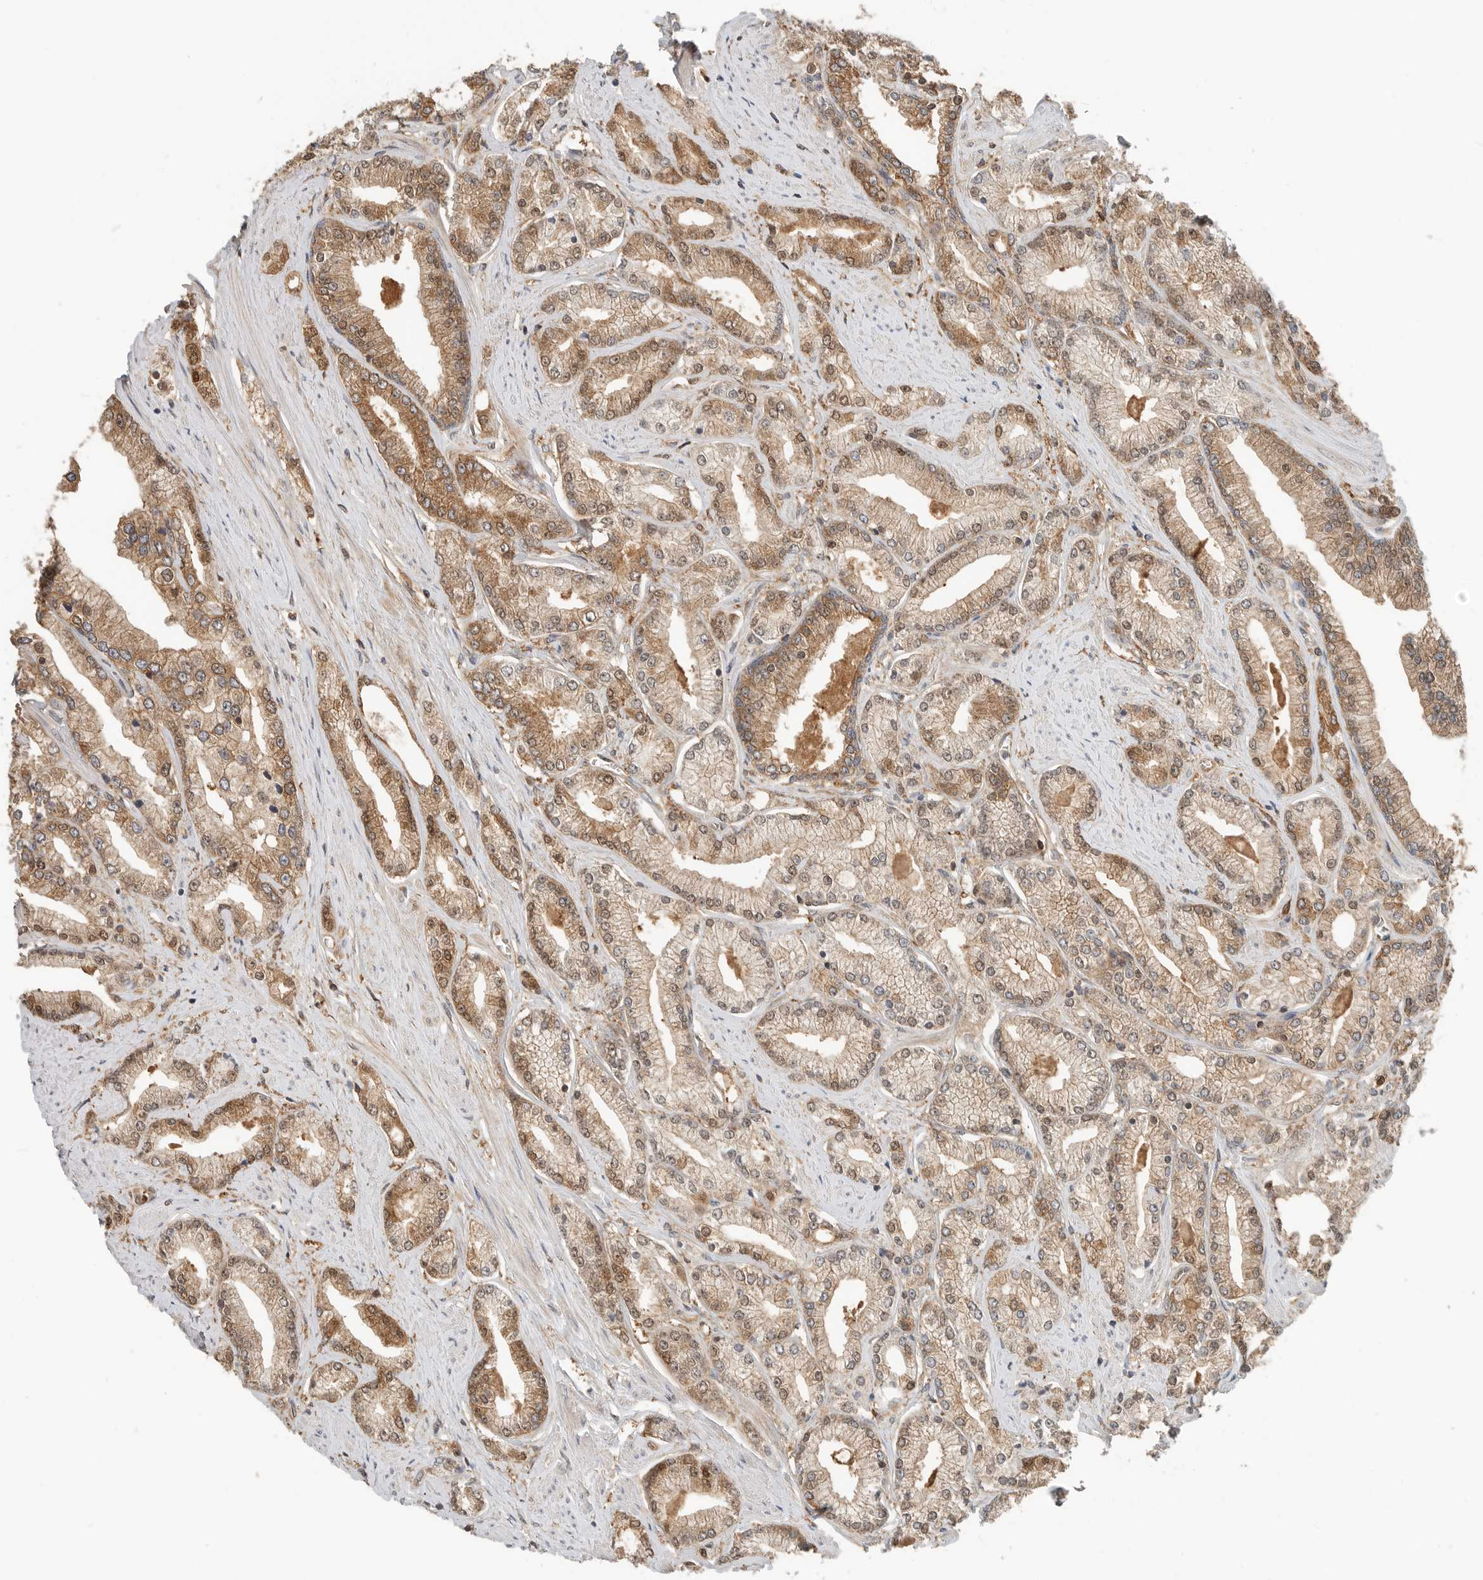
{"staining": {"intensity": "moderate", "quantity": ">75%", "location": "cytoplasmic/membranous,nuclear"}, "tissue": "prostate cancer", "cell_type": "Tumor cells", "image_type": "cancer", "snomed": [{"axis": "morphology", "description": "Adenocarcinoma, Low grade"}, {"axis": "topography", "description": "Prostate"}], "caption": "Moderate cytoplasmic/membranous and nuclear positivity is identified in about >75% of tumor cells in adenocarcinoma (low-grade) (prostate). The staining is performed using DAB brown chromogen to label protein expression. The nuclei are counter-stained blue using hematoxylin.", "gene": "XPNPEP1", "patient": {"sex": "male", "age": 62}}